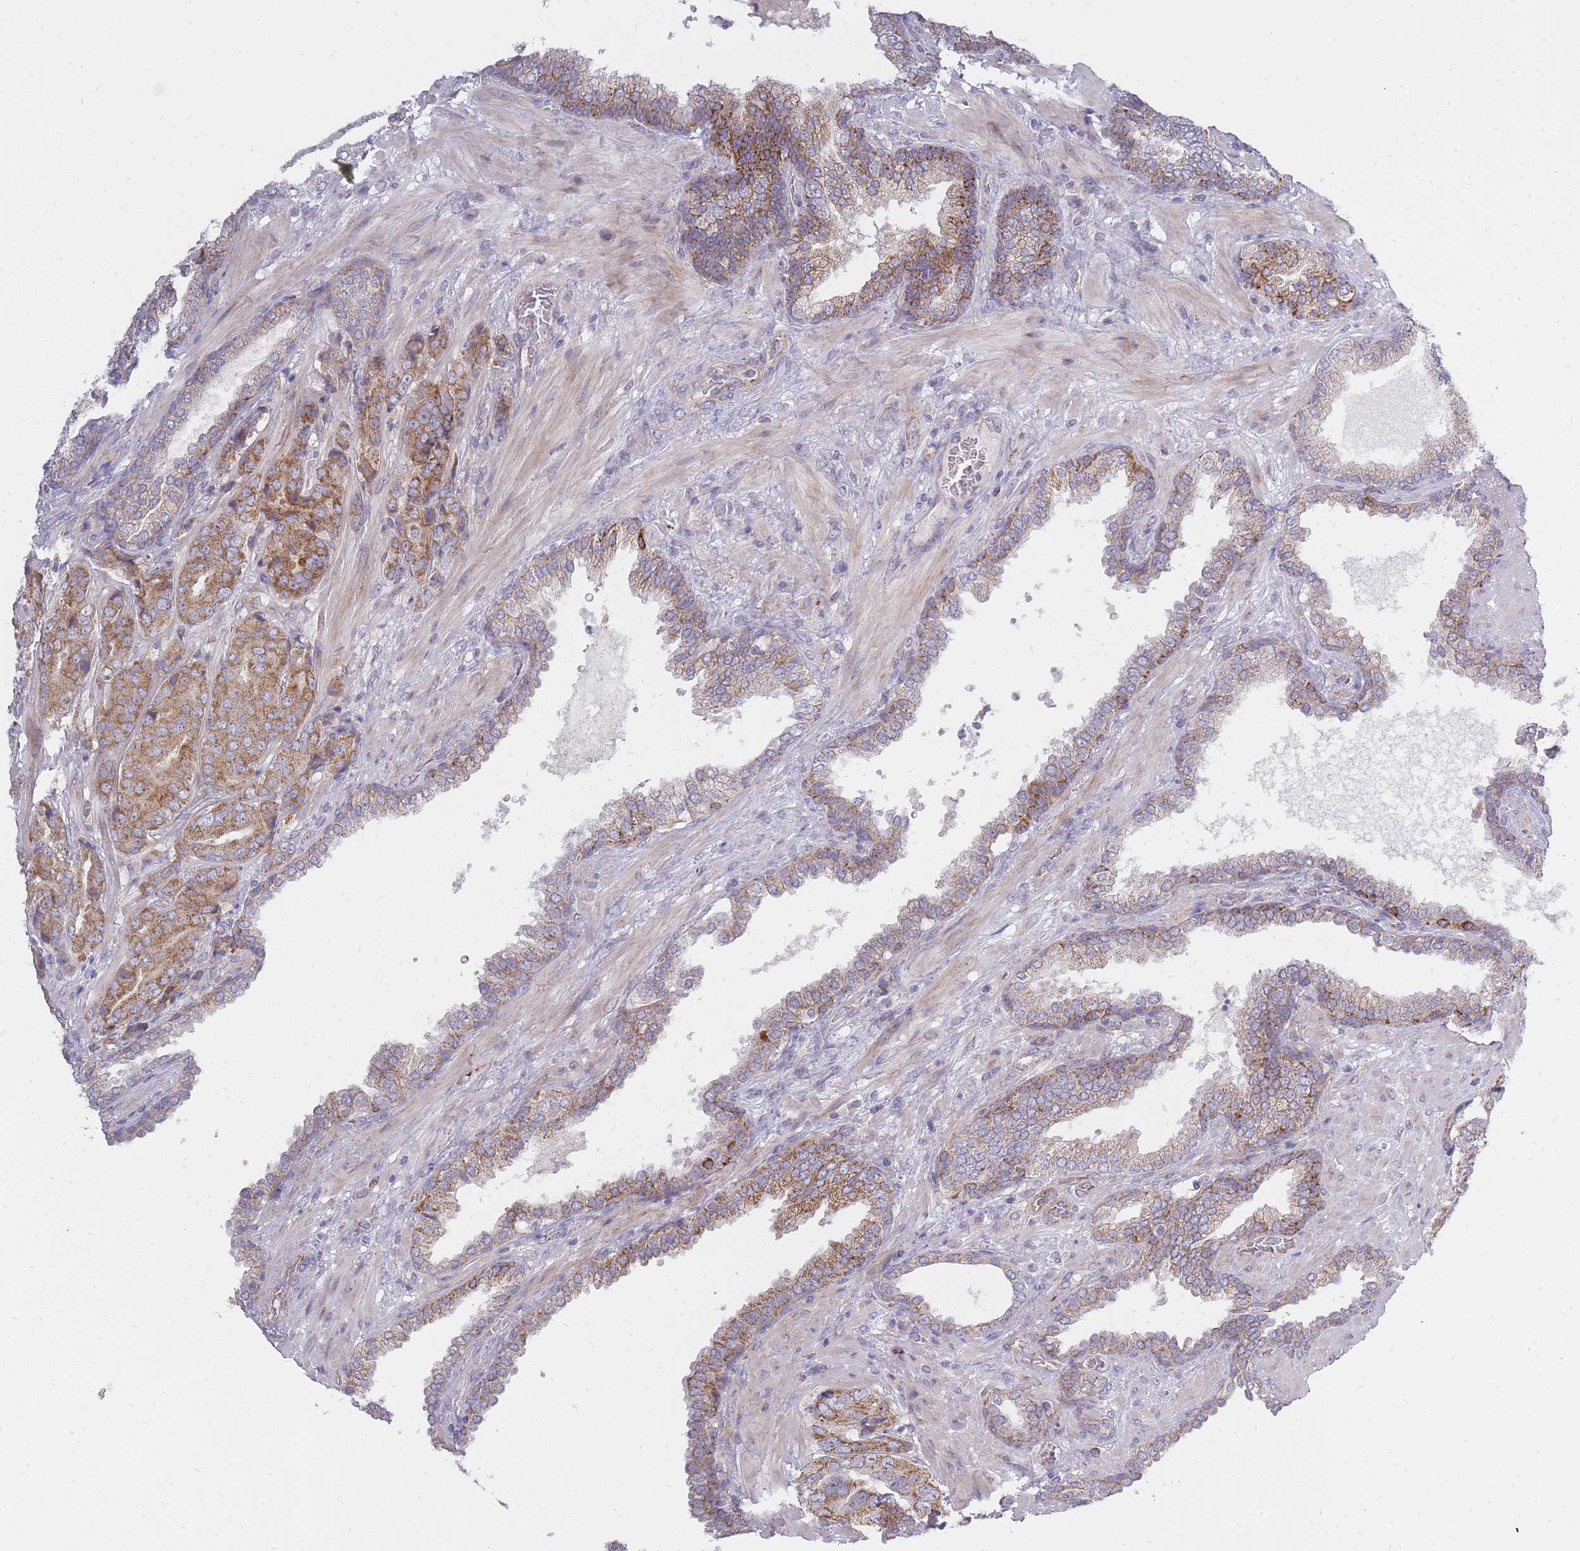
{"staining": {"intensity": "moderate", "quantity": ">75%", "location": "cytoplasmic/membranous"}, "tissue": "prostate cancer", "cell_type": "Tumor cells", "image_type": "cancer", "snomed": [{"axis": "morphology", "description": "Adenocarcinoma, High grade"}, {"axis": "topography", "description": "Prostate"}], "caption": "A micrograph showing moderate cytoplasmic/membranous expression in about >75% of tumor cells in prostate cancer, as visualized by brown immunohistochemical staining.", "gene": "ALKBH4", "patient": {"sex": "male", "age": 63}}